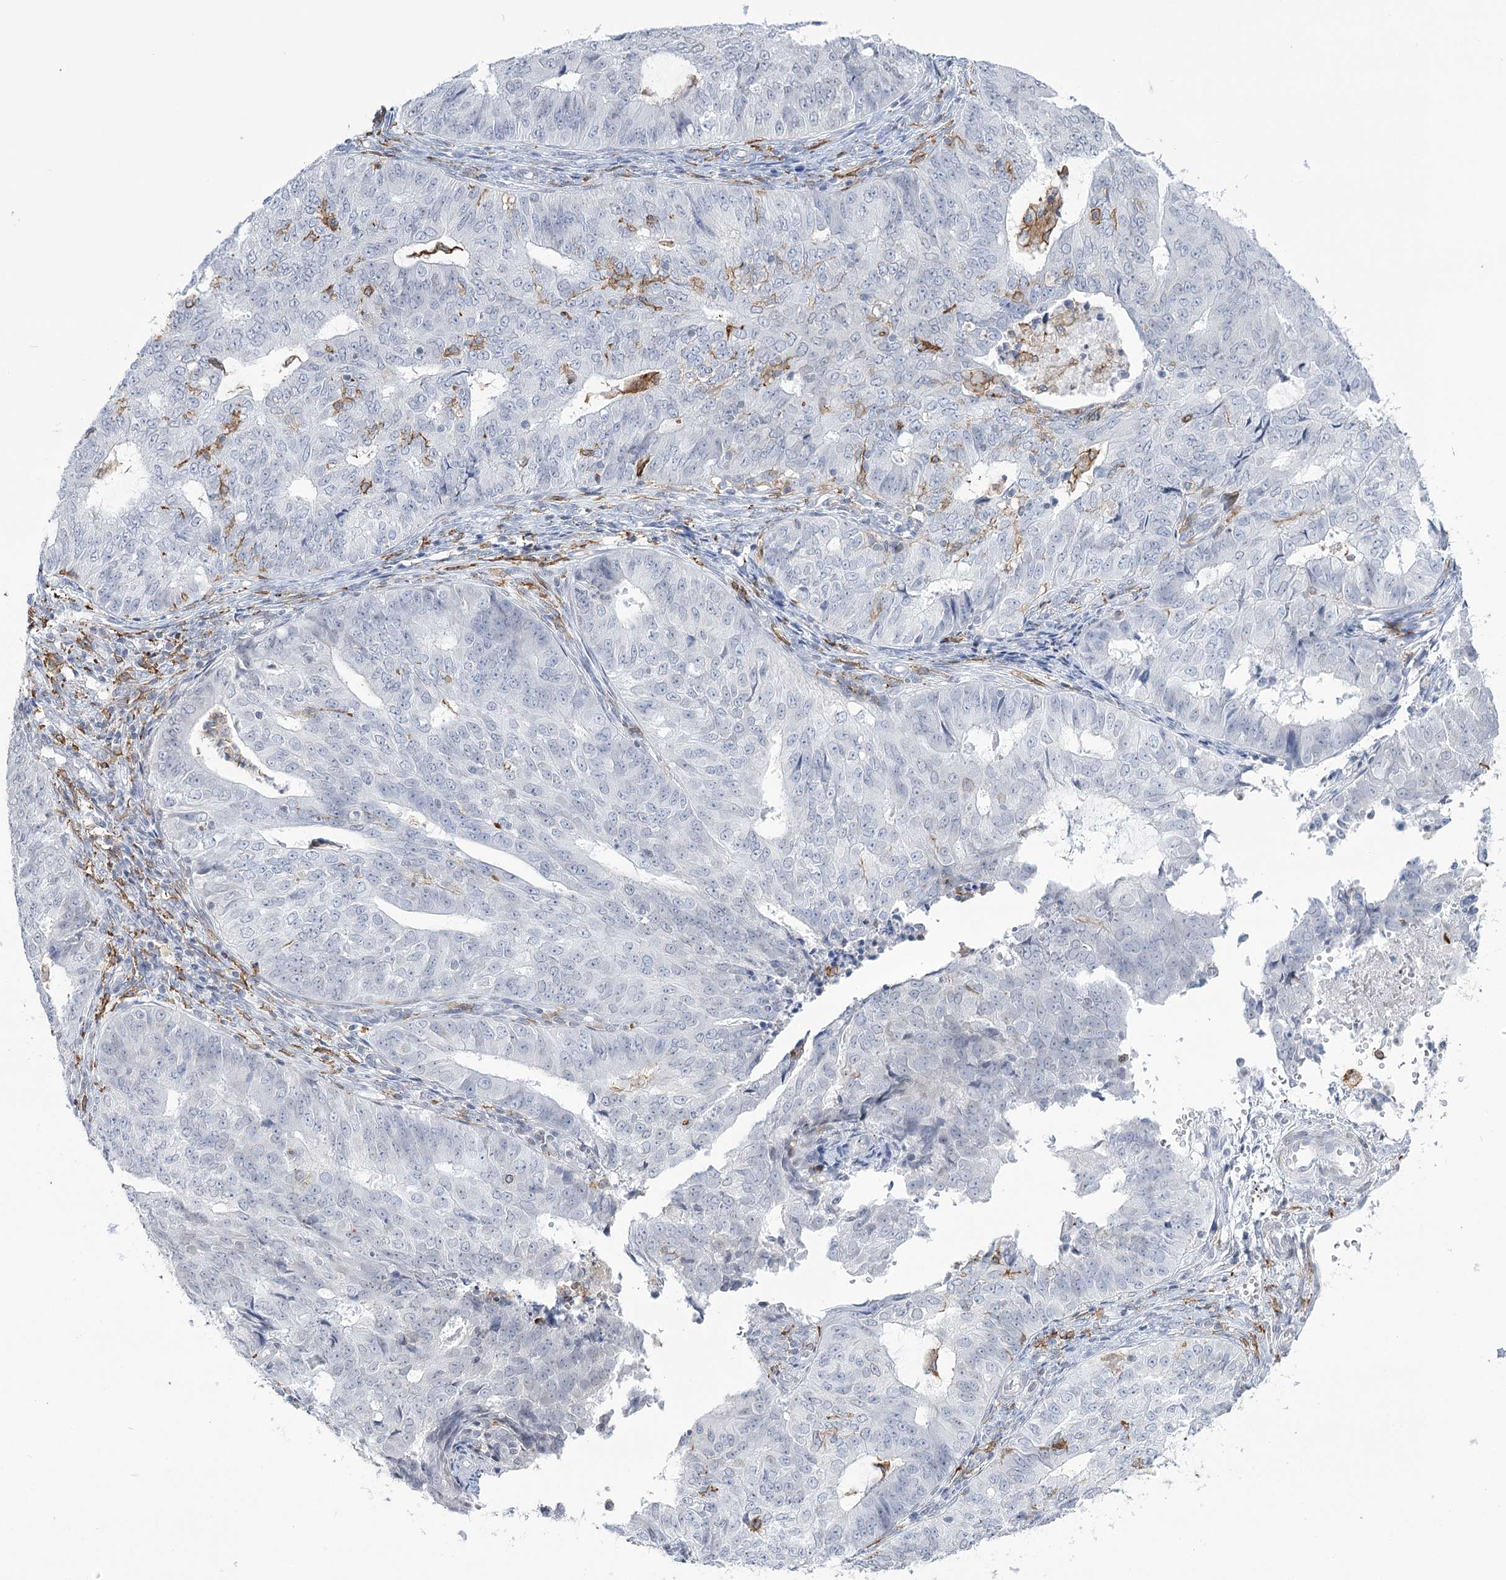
{"staining": {"intensity": "negative", "quantity": "none", "location": "none"}, "tissue": "endometrial cancer", "cell_type": "Tumor cells", "image_type": "cancer", "snomed": [{"axis": "morphology", "description": "Adenocarcinoma, NOS"}, {"axis": "topography", "description": "Endometrium"}], "caption": "This is a histopathology image of IHC staining of adenocarcinoma (endometrial), which shows no positivity in tumor cells. The staining is performed using DAB brown chromogen with nuclei counter-stained in using hematoxylin.", "gene": "C11orf1", "patient": {"sex": "female", "age": 32}}